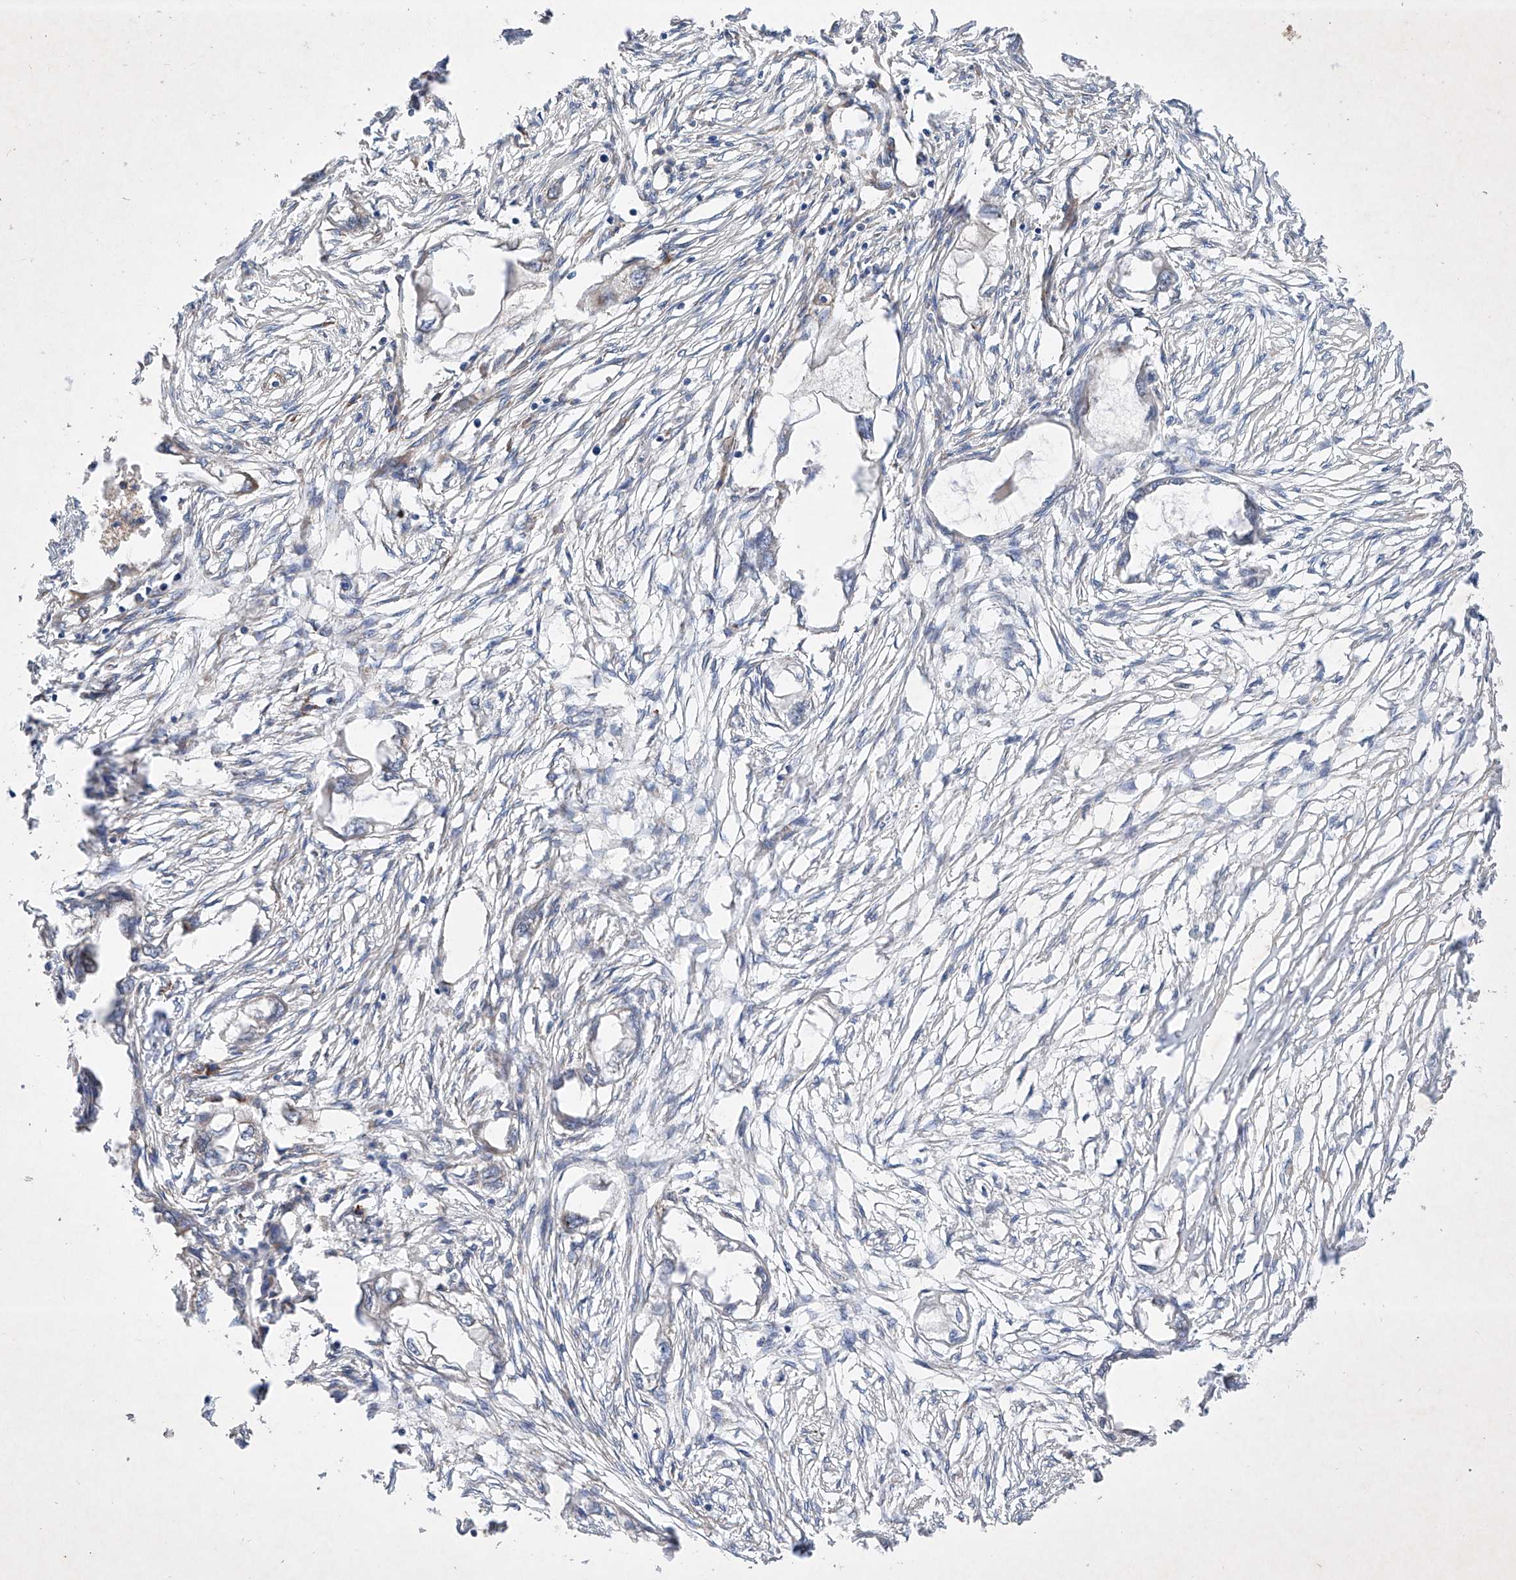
{"staining": {"intensity": "weak", "quantity": "<25%", "location": "cytoplasmic/membranous"}, "tissue": "endometrial cancer", "cell_type": "Tumor cells", "image_type": "cancer", "snomed": [{"axis": "morphology", "description": "Adenocarcinoma, NOS"}, {"axis": "morphology", "description": "Adenocarcinoma, metastatic, NOS"}, {"axis": "topography", "description": "Adipose tissue"}, {"axis": "topography", "description": "Endometrium"}], "caption": "This is an immunohistochemistry photomicrograph of adenocarcinoma (endometrial). There is no positivity in tumor cells.", "gene": "FASTK", "patient": {"sex": "female", "age": 67}}